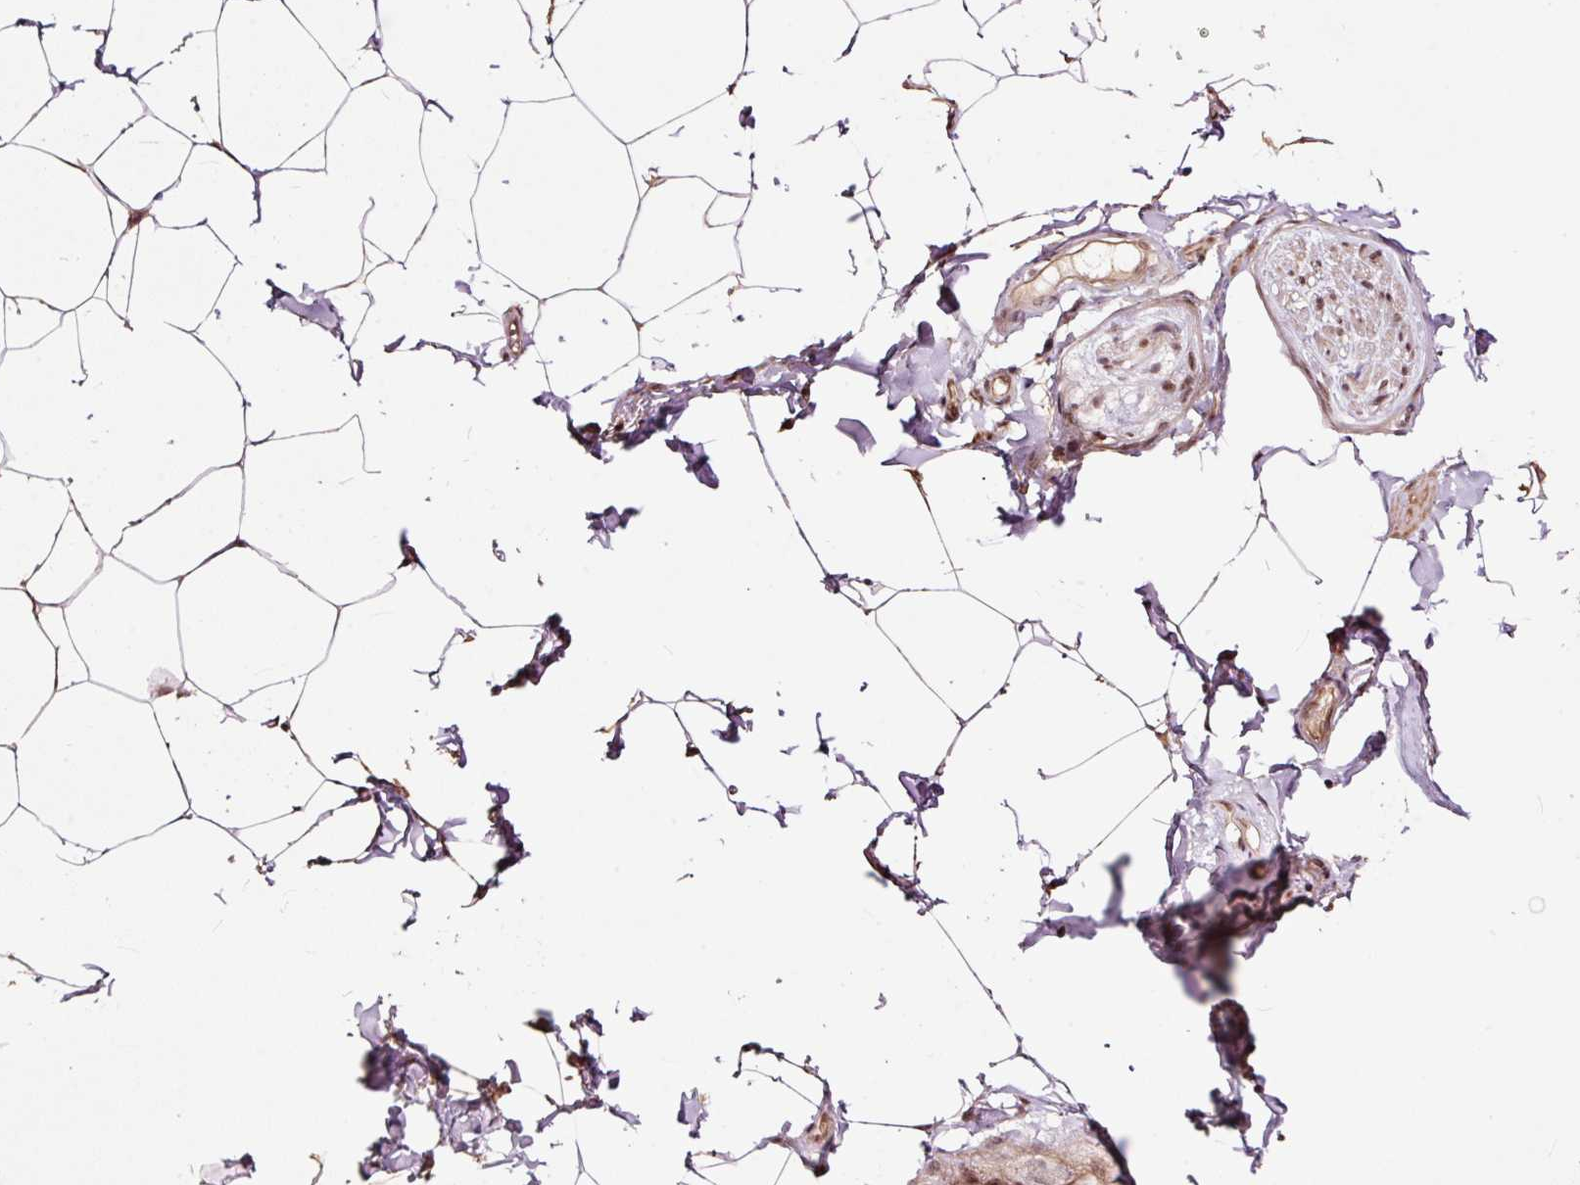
{"staining": {"intensity": "weak", "quantity": ">75%", "location": "nuclear"}, "tissue": "adipose tissue", "cell_type": "Adipocytes", "image_type": "normal", "snomed": [{"axis": "morphology", "description": "Normal tissue, NOS"}, {"axis": "topography", "description": "Vascular tissue"}, {"axis": "topography", "description": "Peripheral nerve tissue"}], "caption": "Brown immunohistochemical staining in benign human adipose tissue reveals weak nuclear positivity in approximately >75% of adipocytes. Ihc stains the protein in brown and the nuclei are stained blue.", "gene": "RFC4", "patient": {"sex": "male", "age": 41}}